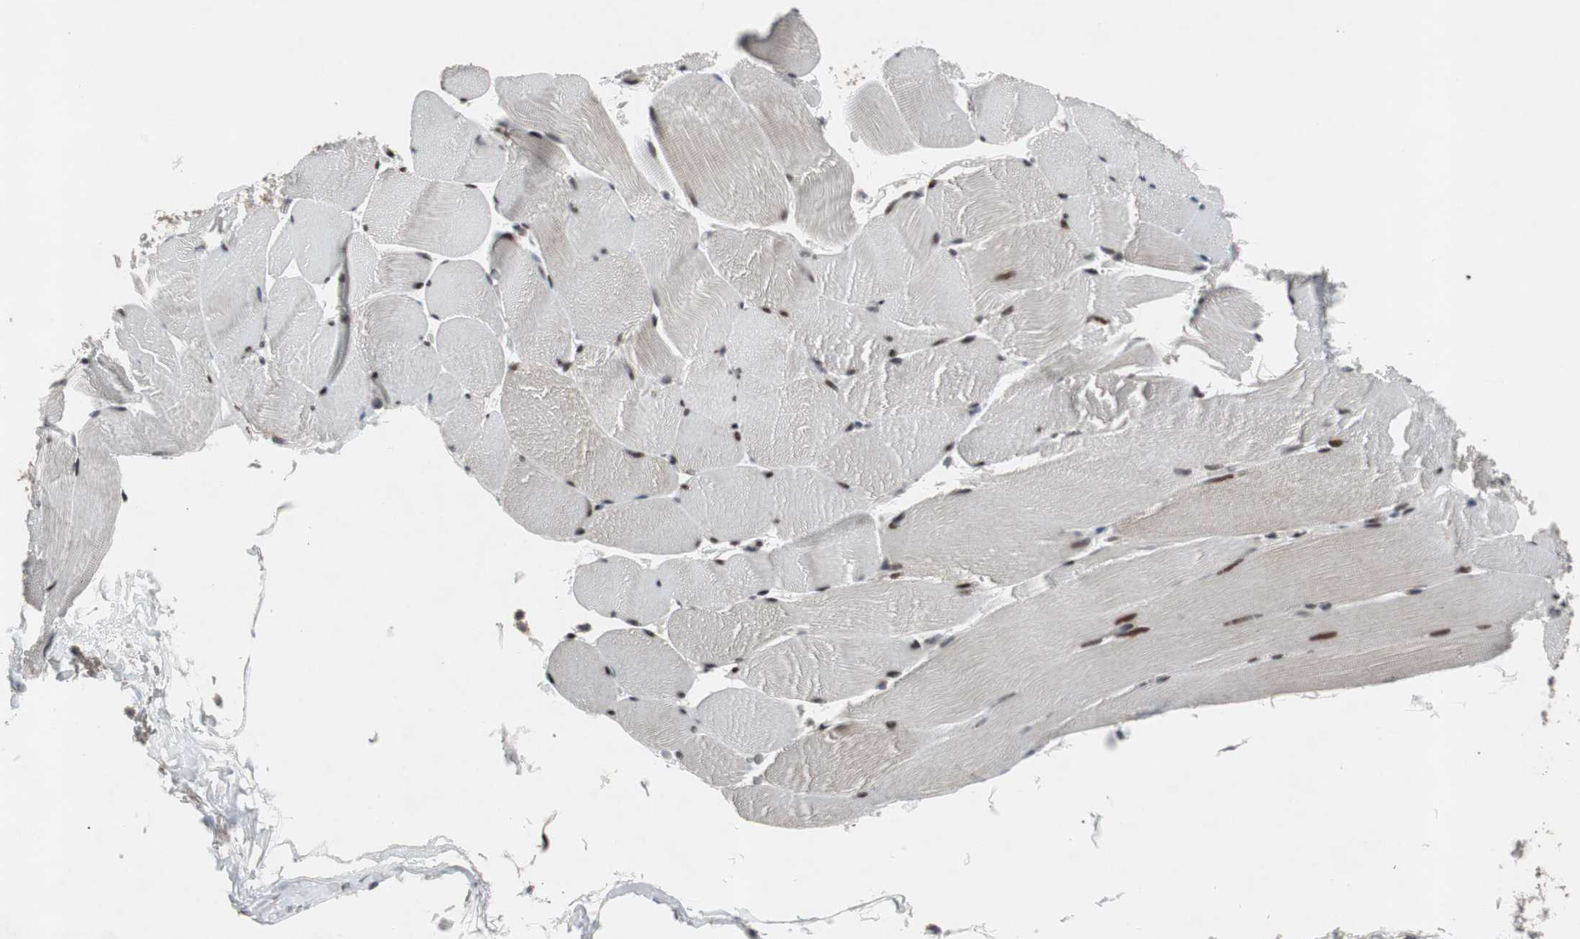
{"staining": {"intensity": "strong", "quantity": ">75%", "location": "nuclear"}, "tissue": "skeletal muscle", "cell_type": "Myocytes", "image_type": "normal", "snomed": [{"axis": "morphology", "description": "Normal tissue, NOS"}, {"axis": "topography", "description": "Skeletal muscle"}], "caption": "Immunohistochemical staining of unremarkable skeletal muscle reveals >75% levels of strong nuclear protein positivity in about >75% of myocytes. (DAB (3,3'-diaminobenzidine) = brown stain, brightfield microscopy at high magnification).", "gene": "NBL1", "patient": {"sex": "male", "age": 62}}